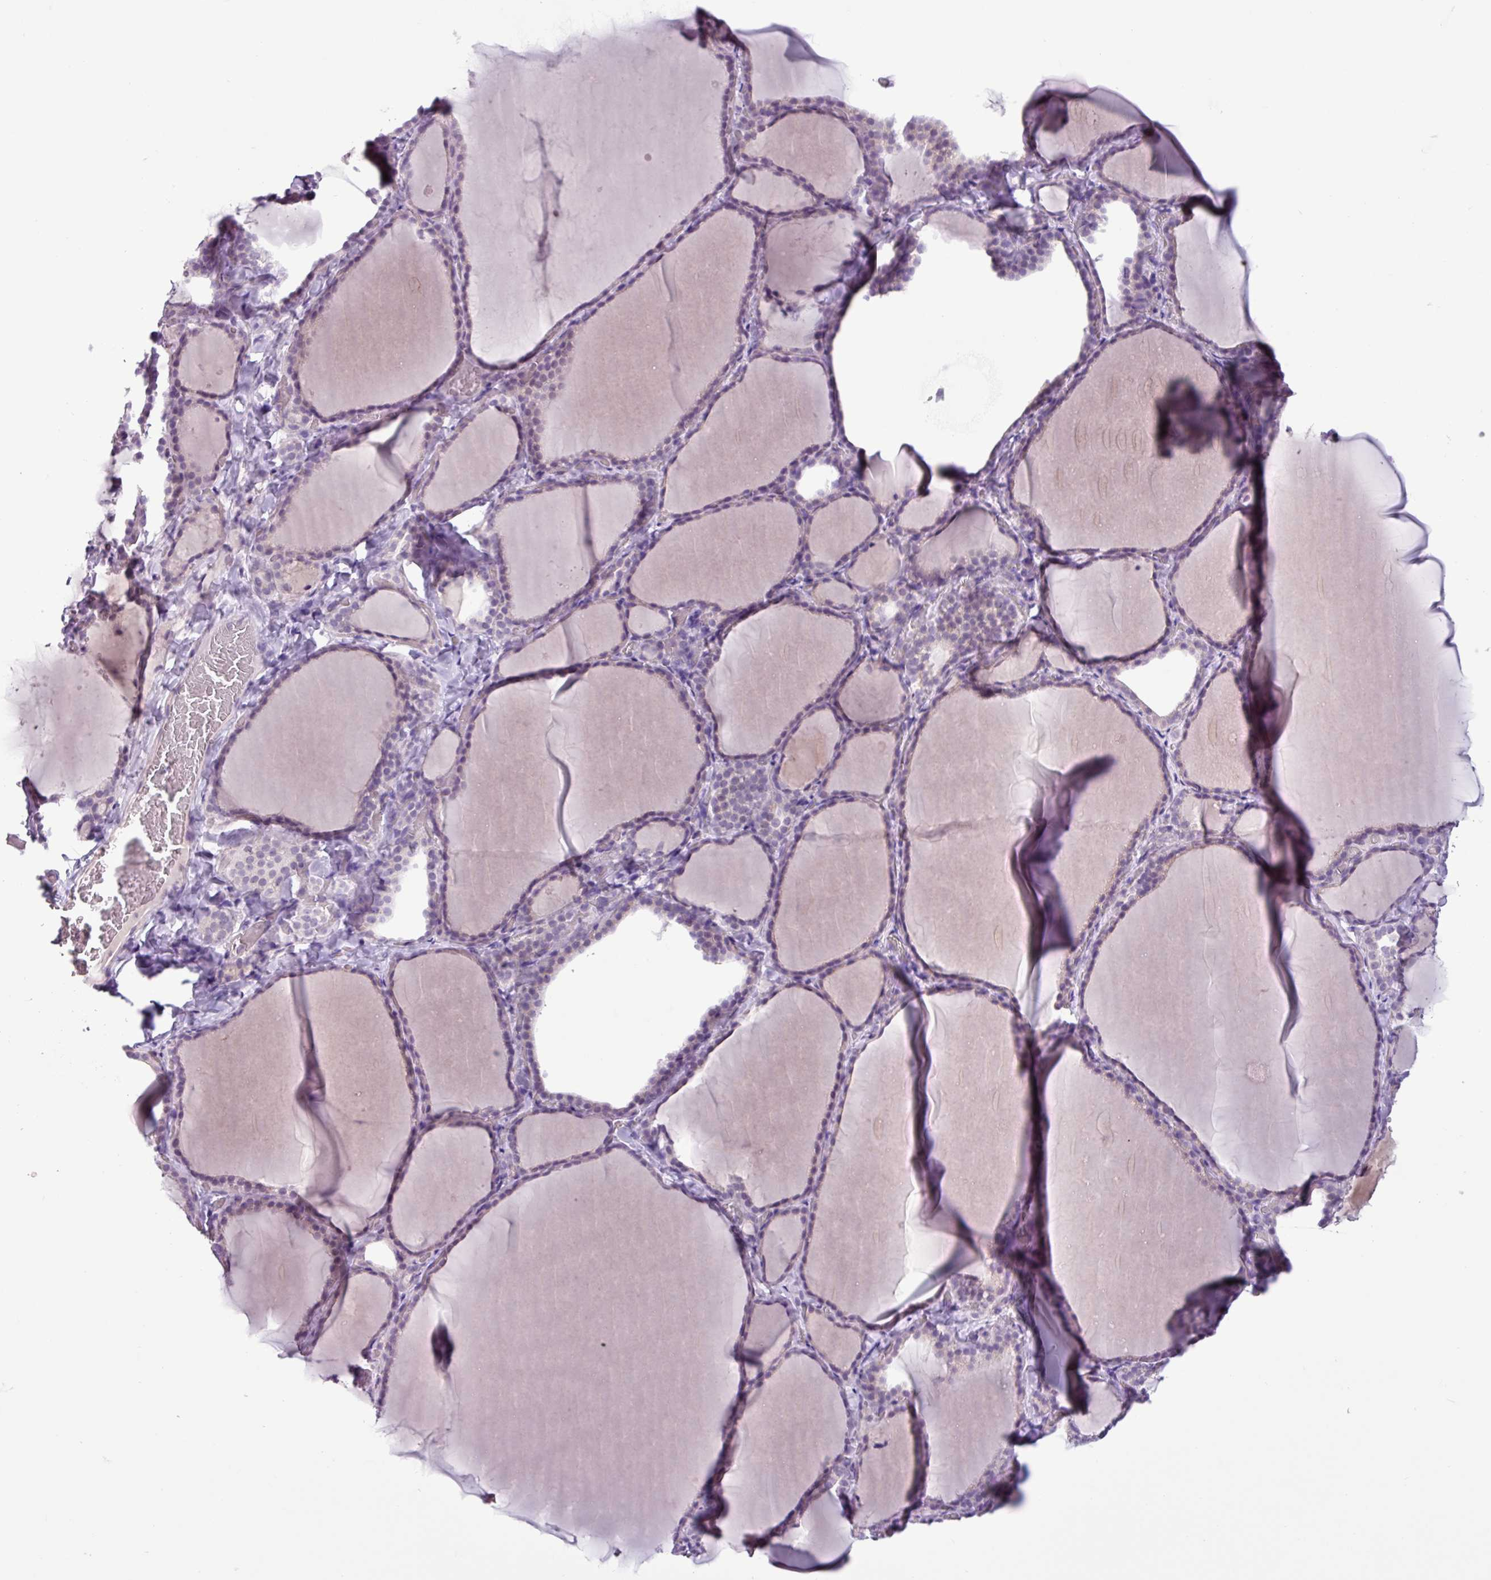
{"staining": {"intensity": "negative", "quantity": "none", "location": "none"}, "tissue": "thyroid gland", "cell_type": "Glandular cells", "image_type": "normal", "snomed": [{"axis": "morphology", "description": "Normal tissue, NOS"}, {"axis": "topography", "description": "Thyroid gland"}], "caption": "Glandular cells show no significant protein staining in unremarkable thyroid gland.", "gene": "C9orf24", "patient": {"sex": "female", "age": 22}}